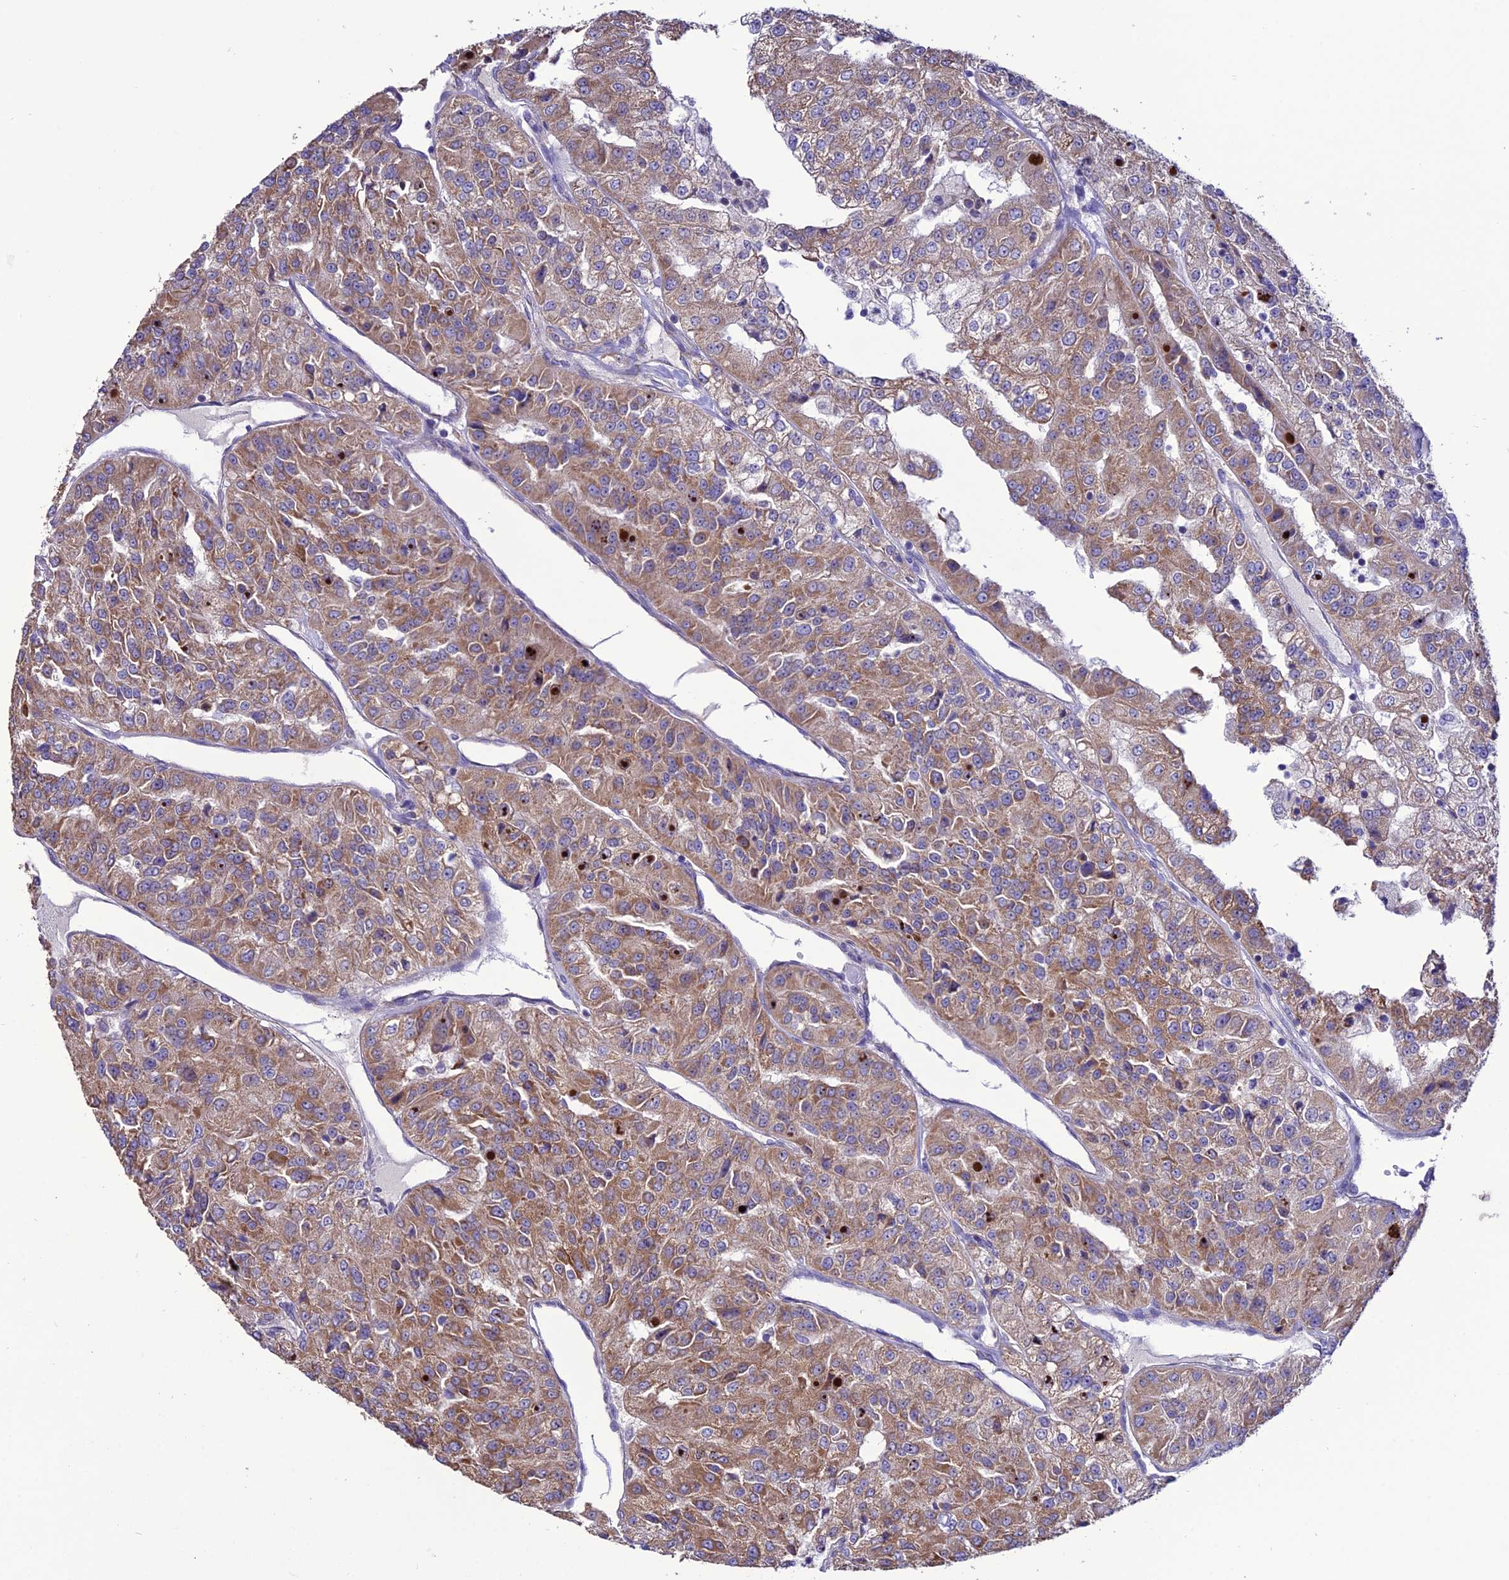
{"staining": {"intensity": "moderate", "quantity": ">75%", "location": "cytoplasmic/membranous"}, "tissue": "renal cancer", "cell_type": "Tumor cells", "image_type": "cancer", "snomed": [{"axis": "morphology", "description": "Adenocarcinoma, NOS"}, {"axis": "topography", "description": "Kidney"}], "caption": "A high-resolution image shows immunohistochemistry staining of renal cancer (adenocarcinoma), which shows moderate cytoplasmic/membranous staining in approximately >75% of tumor cells. Nuclei are stained in blue.", "gene": "HOGA1", "patient": {"sex": "female", "age": 63}}